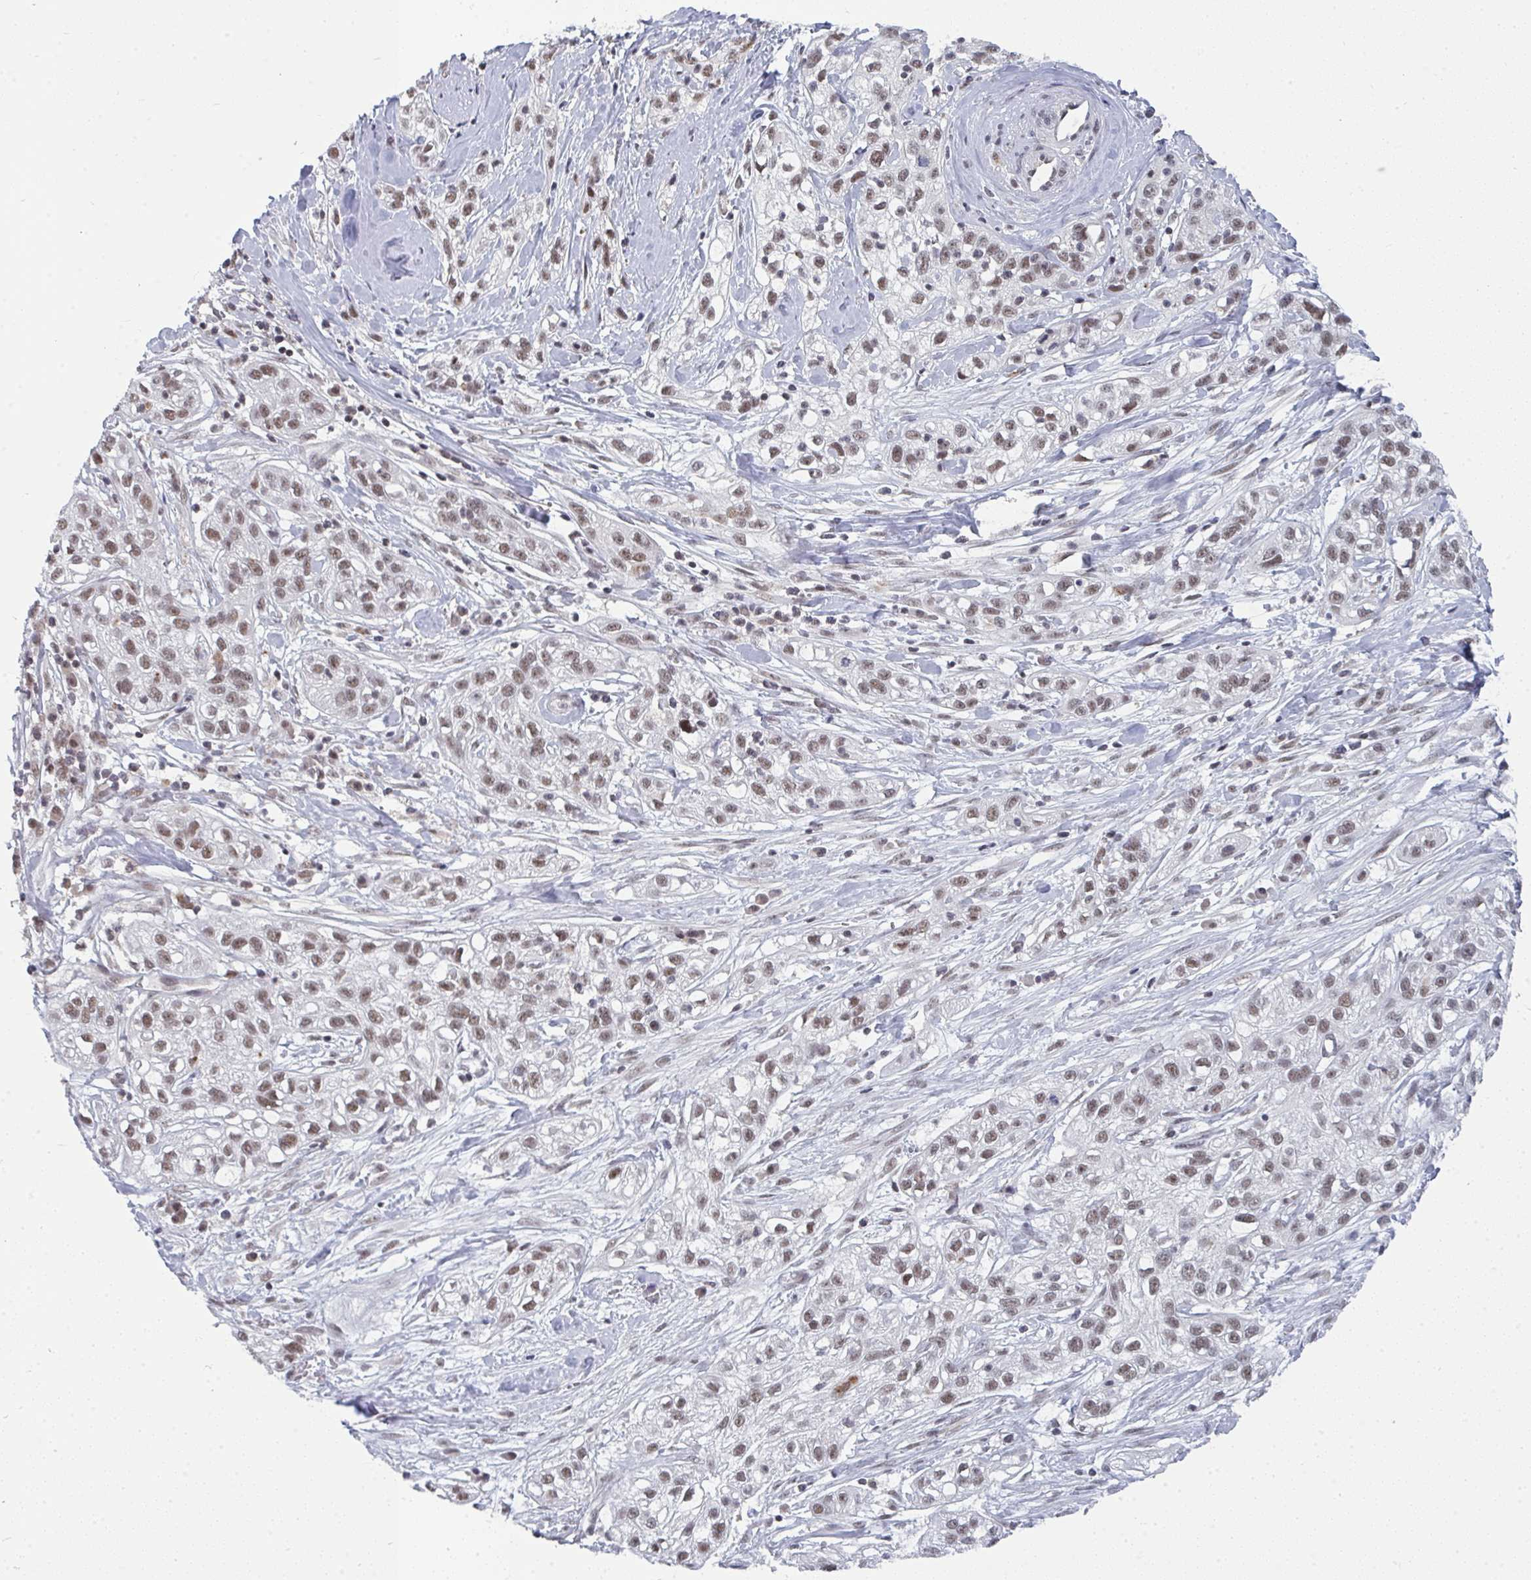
{"staining": {"intensity": "weak", "quantity": ">75%", "location": "nuclear"}, "tissue": "skin cancer", "cell_type": "Tumor cells", "image_type": "cancer", "snomed": [{"axis": "morphology", "description": "Squamous cell carcinoma, NOS"}, {"axis": "topography", "description": "Skin"}], "caption": "Immunohistochemical staining of human skin cancer displays weak nuclear protein expression in approximately >75% of tumor cells.", "gene": "ATF1", "patient": {"sex": "male", "age": 82}}